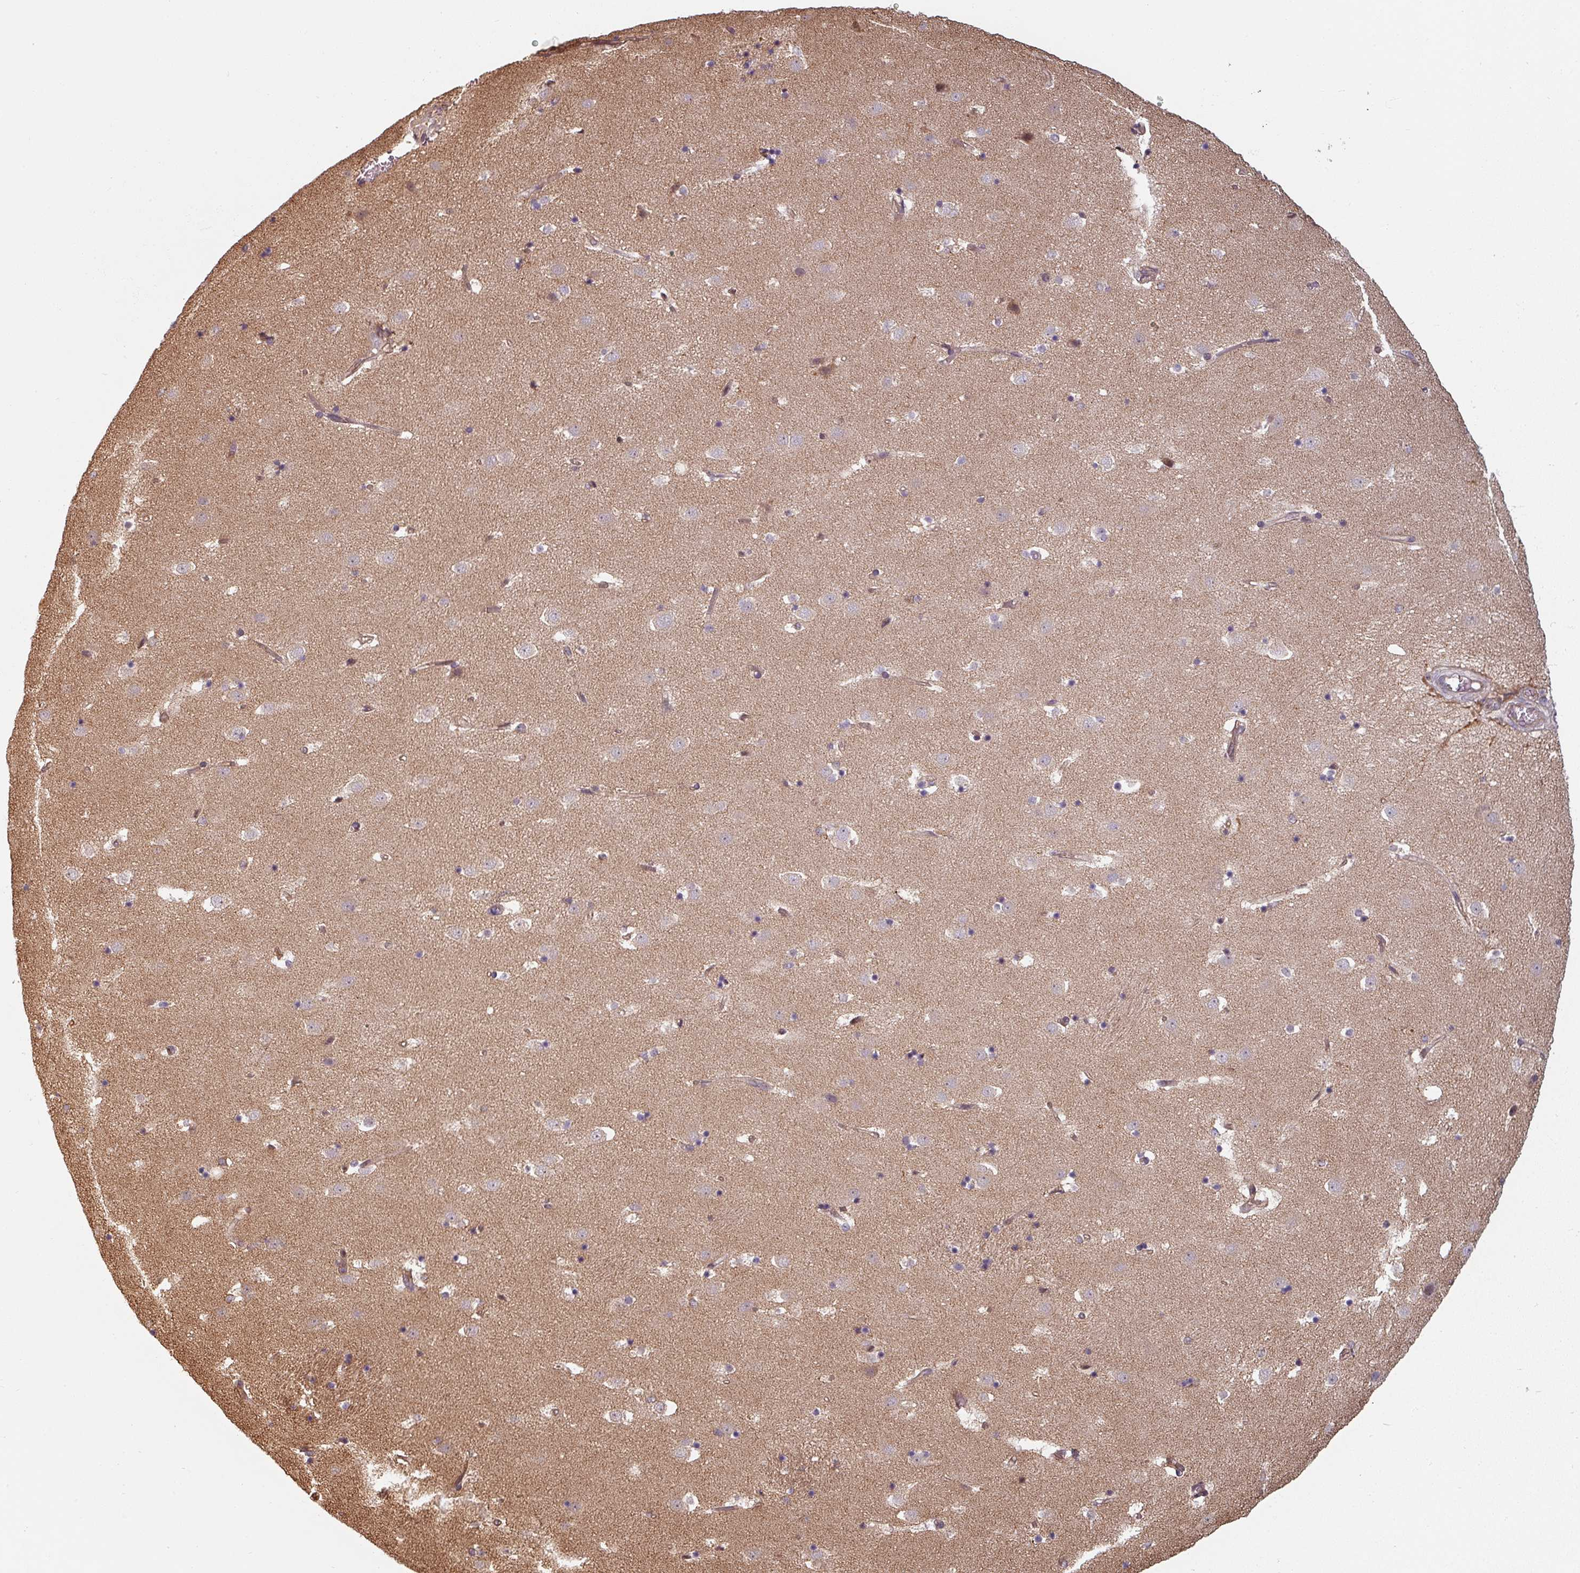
{"staining": {"intensity": "negative", "quantity": "none", "location": "none"}, "tissue": "caudate", "cell_type": "Glial cells", "image_type": "normal", "snomed": [{"axis": "morphology", "description": "Normal tissue, NOS"}, {"axis": "topography", "description": "Lateral ventricle wall"}], "caption": "An immunohistochemistry histopathology image of benign caudate is shown. There is no staining in glial cells of caudate. Brightfield microscopy of IHC stained with DAB (3,3'-diaminobenzidine) (brown) and hematoxylin (blue), captured at high magnification.", "gene": "EID1", "patient": {"sex": "male", "age": 58}}